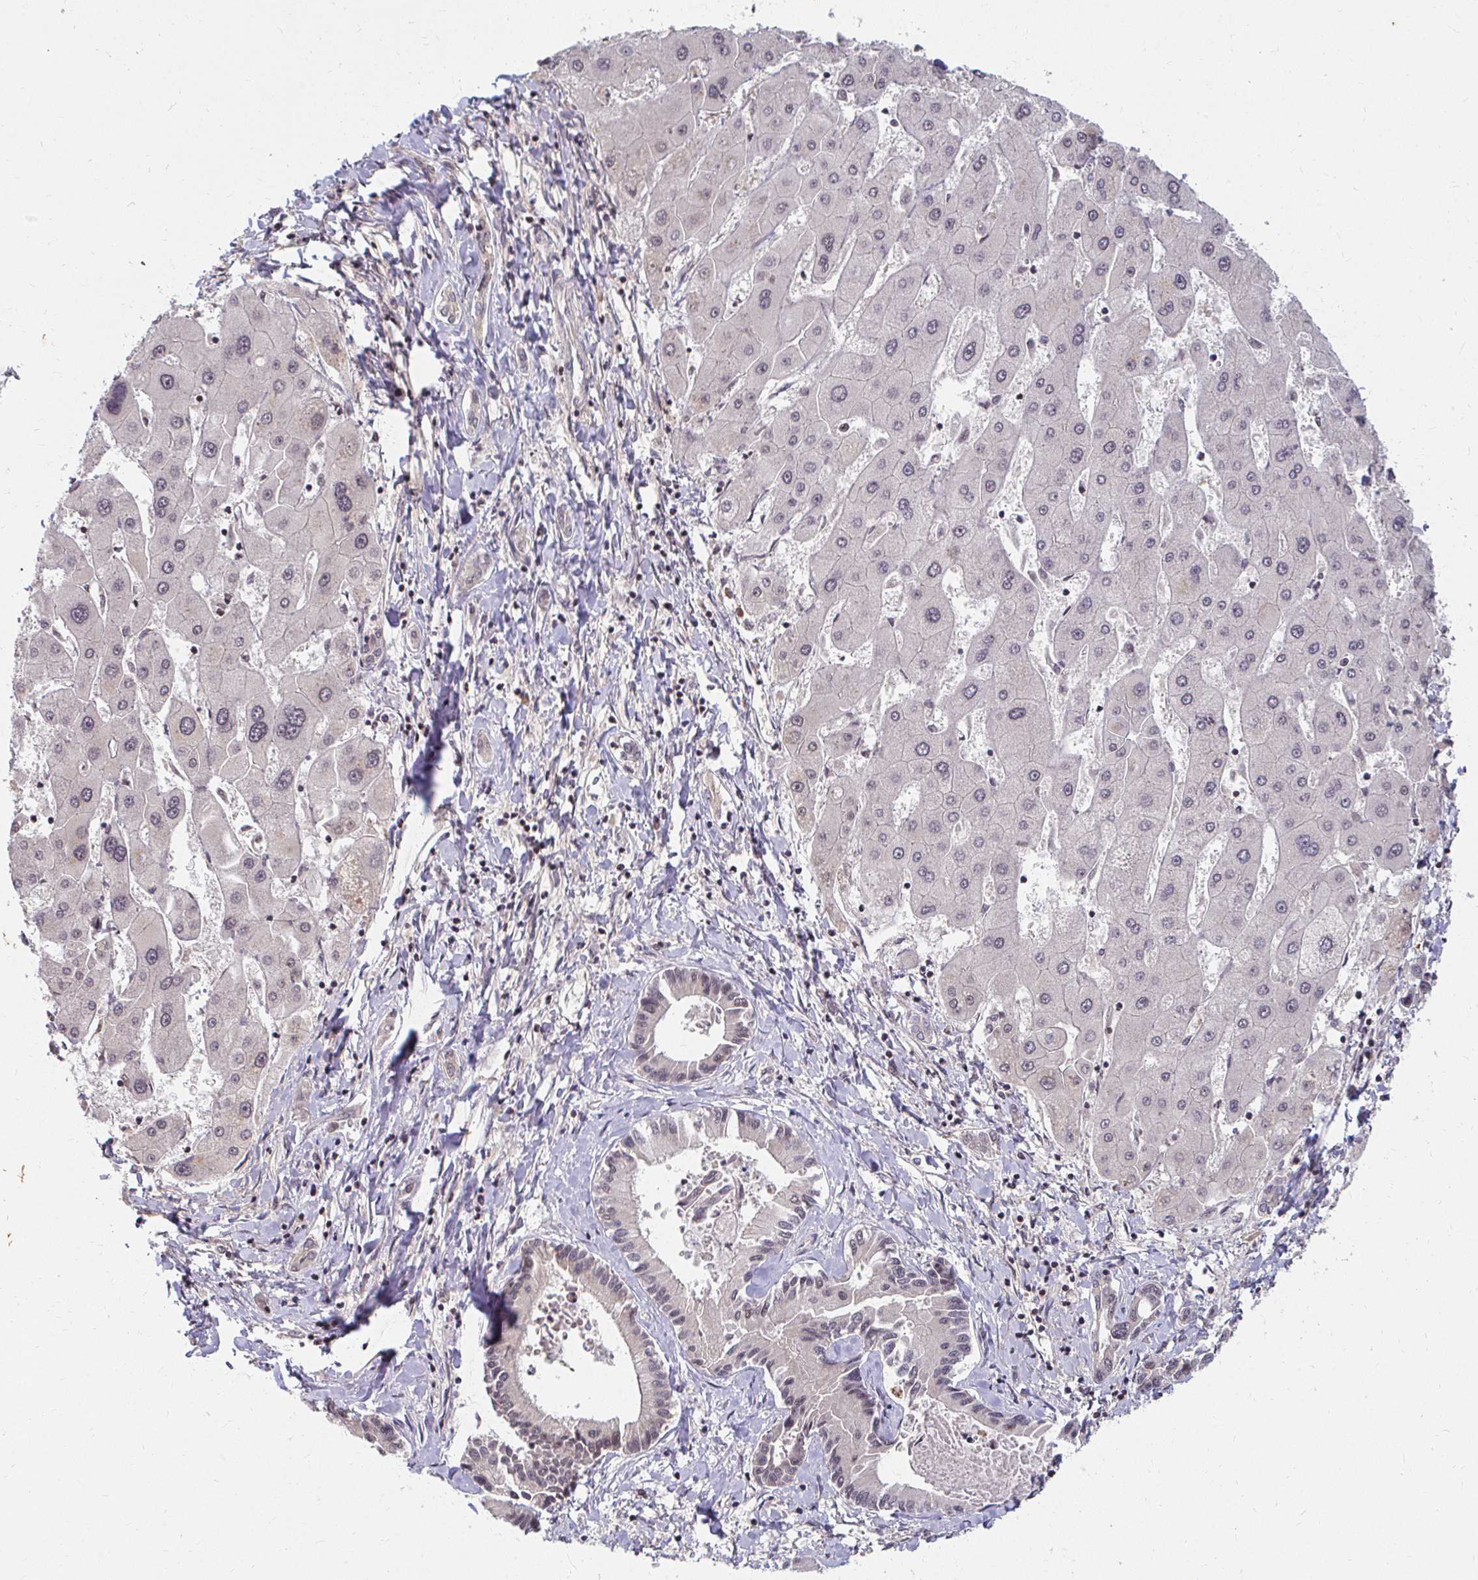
{"staining": {"intensity": "negative", "quantity": "none", "location": "none"}, "tissue": "liver cancer", "cell_type": "Tumor cells", "image_type": "cancer", "snomed": [{"axis": "morphology", "description": "Cholangiocarcinoma"}, {"axis": "topography", "description": "Liver"}], "caption": "This is a micrograph of IHC staining of liver cancer, which shows no expression in tumor cells.", "gene": "ANK3", "patient": {"sex": "male", "age": 66}}